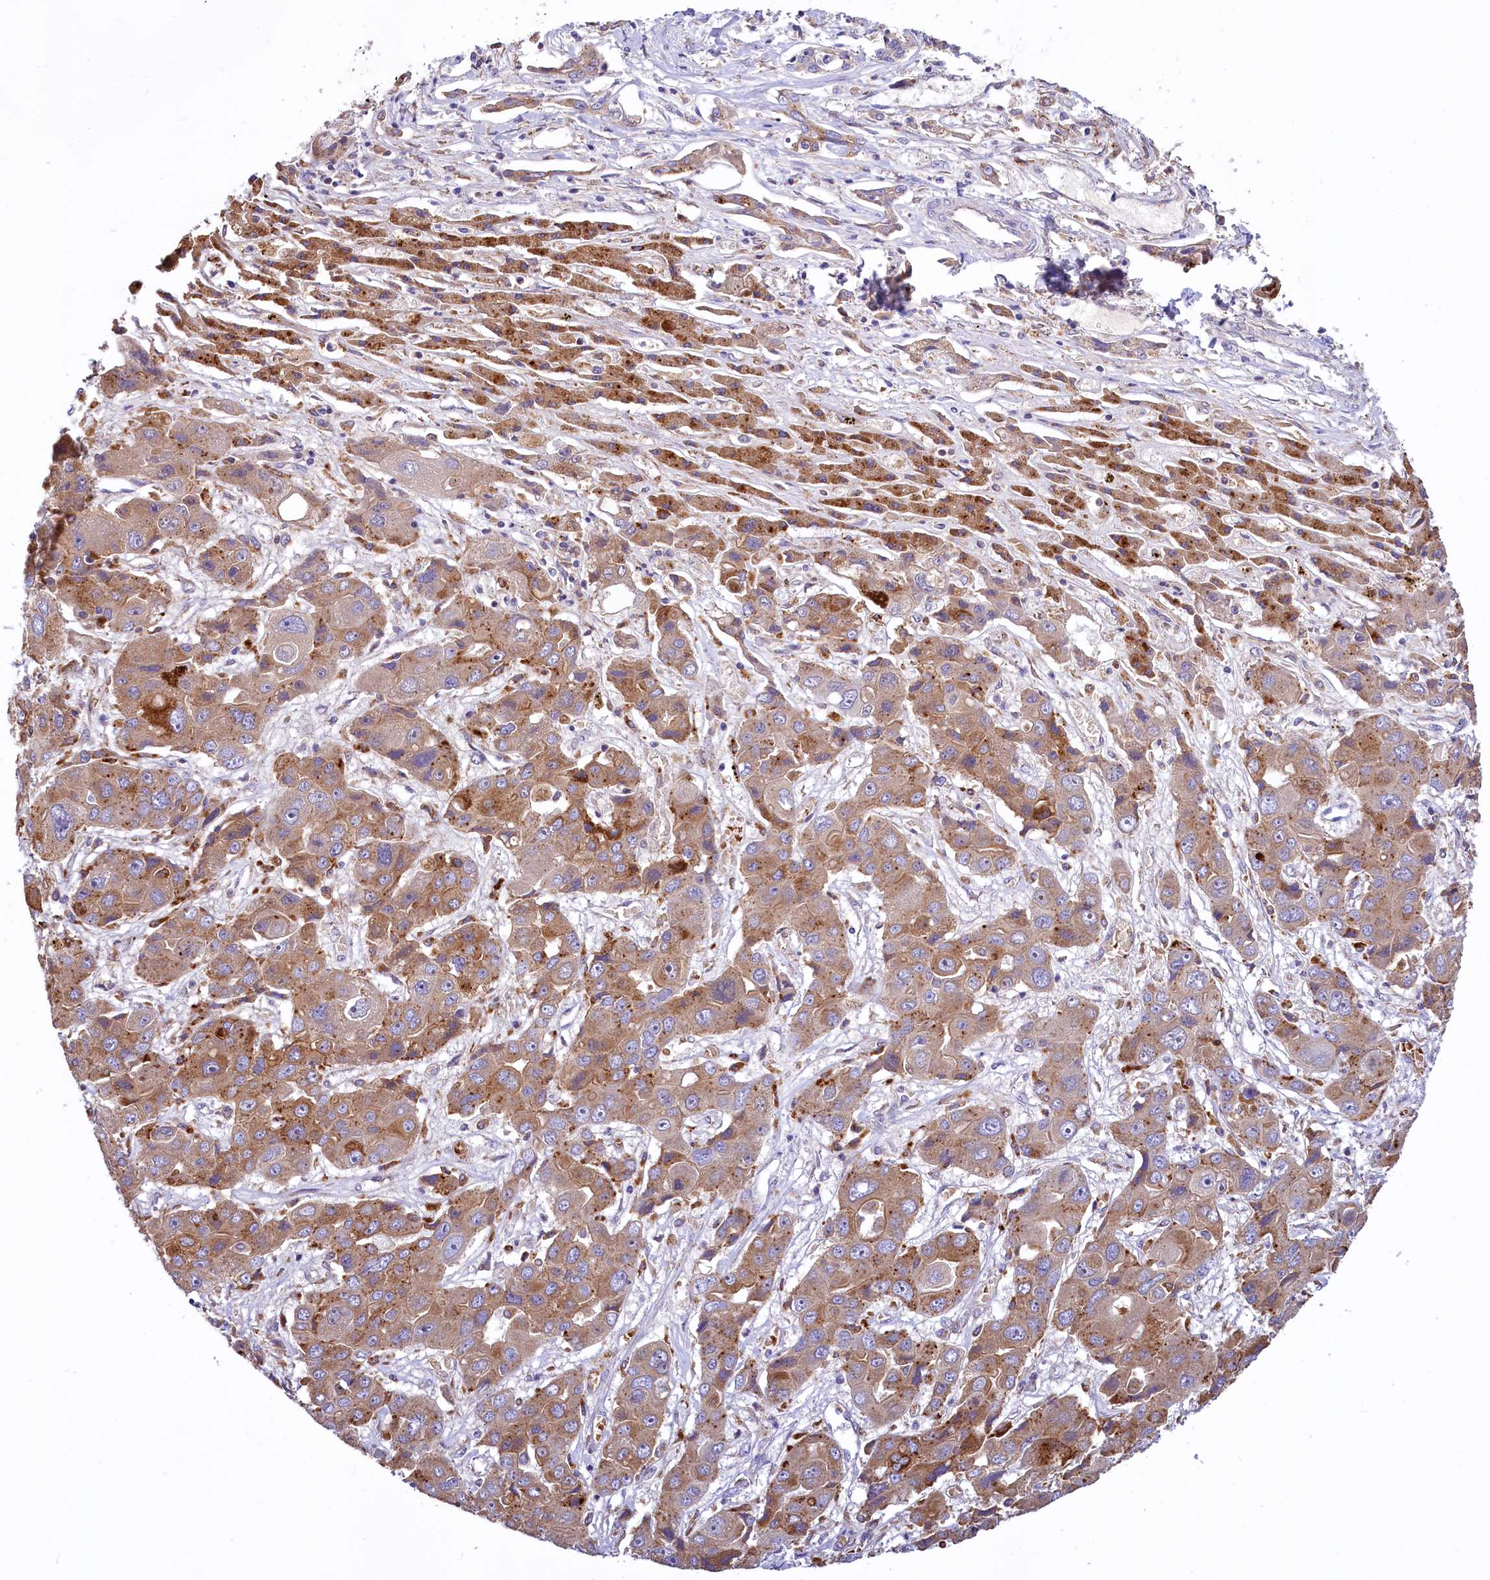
{"staining": {"intensity": "moderate", "quantity": ">75%", "location": "cytoplasmic/membranous"}, "tissue": "liver cancer", "cell_type": "Tumor cells", "image_type": "cancer", "snomed": [{"axis": "morphology", "description": "Cholangiocarcinoma"}, {"axis": "topography", "description": "Liver"}], "caption": "Immunohistochemical staining of human cholangiocarcinoma (liver) reveals medium levels of moderate cytoplasmic/membranous protein positivity in approximately >75% of tumor cells.", "gene": "HPS6", "patient": {"sex": "male", "age": 67}}